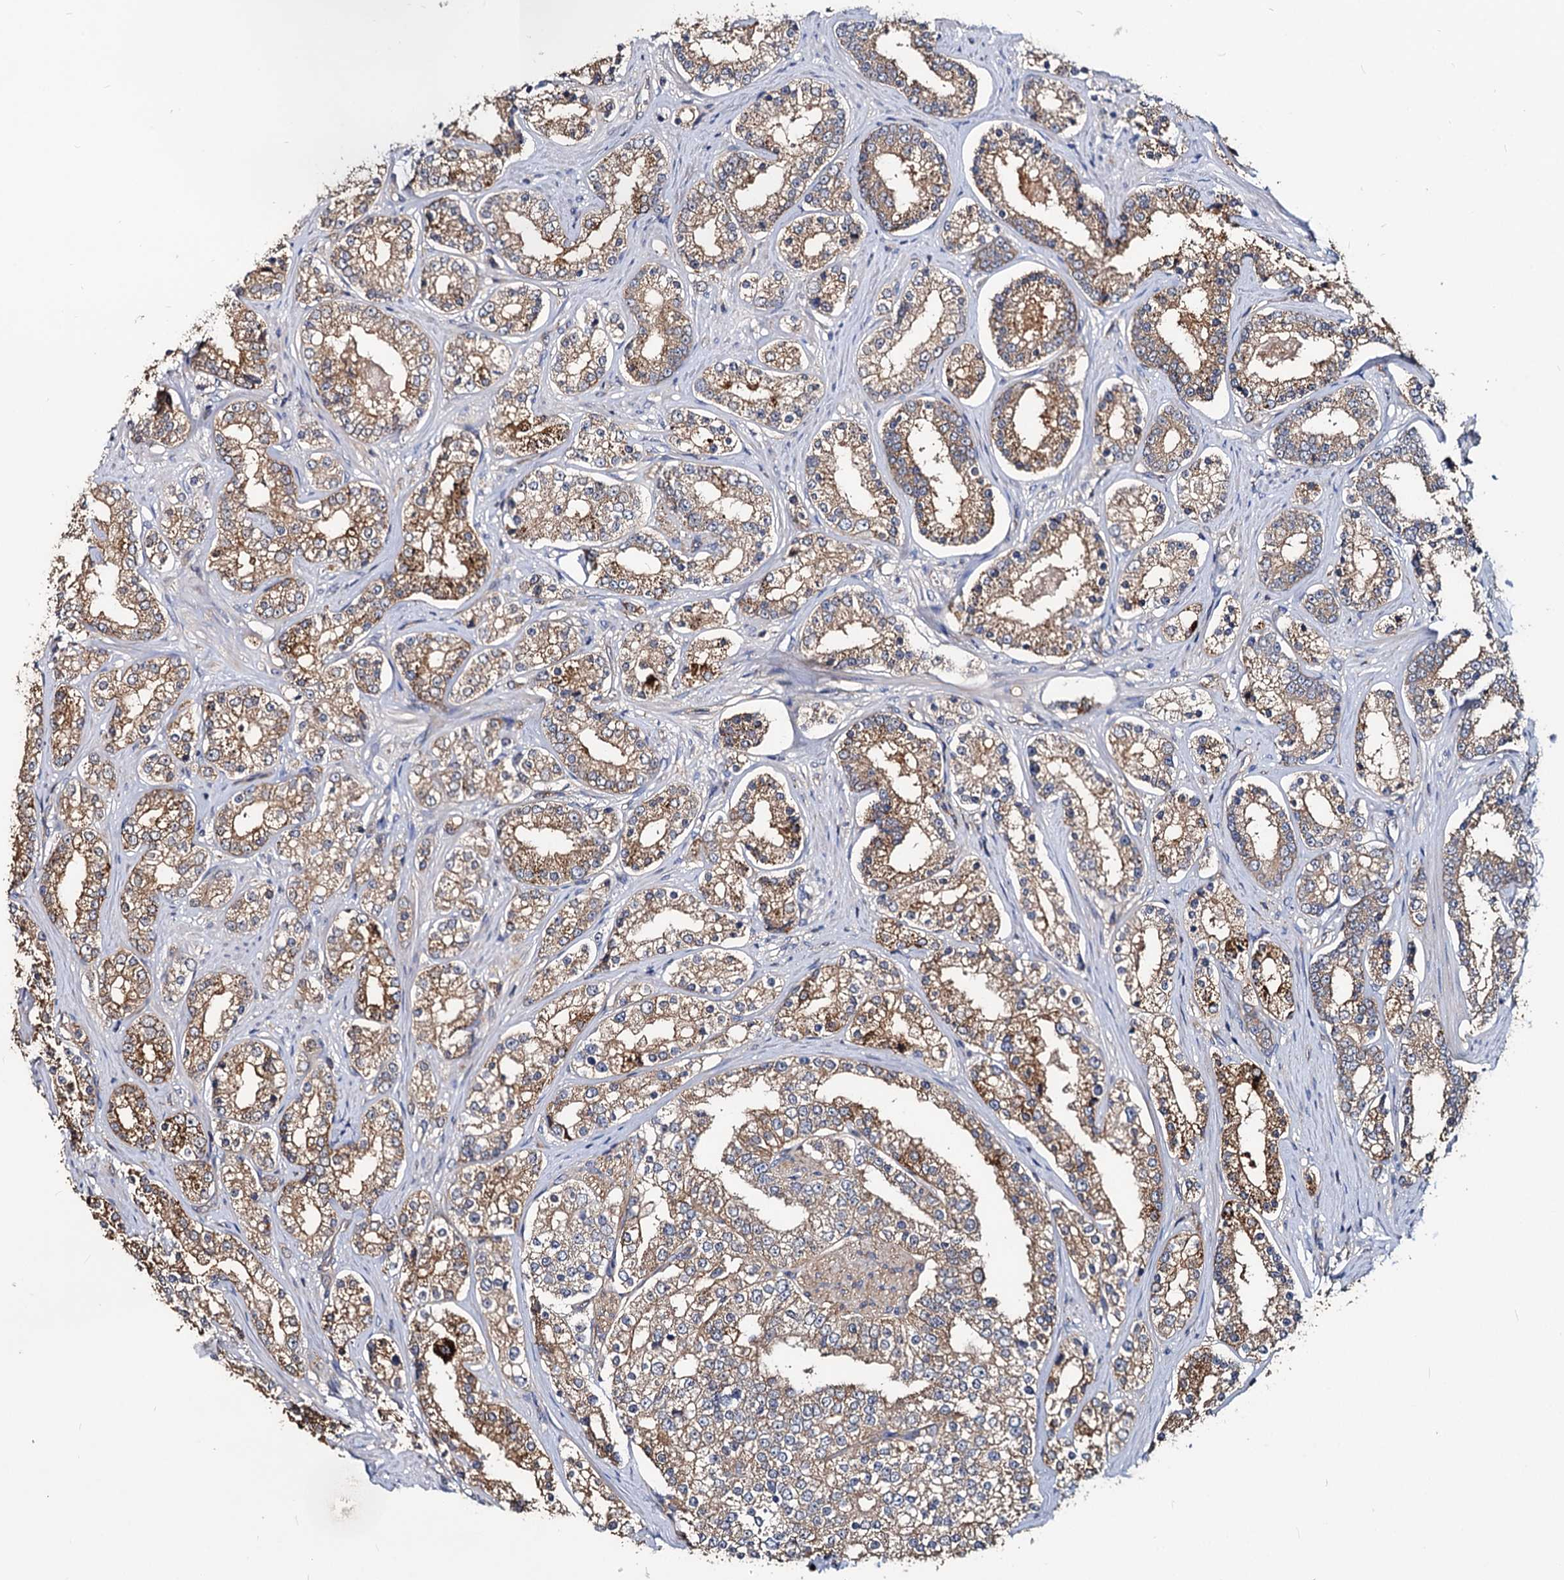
{"staining": {"intensity": "moderate", "quantity": ">75%", "location": "cytoplasmic/membranous"}, "tissue": "prostate cancer", "cell_type": "Tumor cells", "image_type": "cancer", "snomed": [{"axis": "morphology", "description": "Normal tissue, NOS"}, {"axis": "morphology", "description": "Adenocarcinoma, High grade"}, {"axis": "topography", "description": "Prostate"}], "caption": "Immunohistochemical staining of high-grade adenocarcinoma (prostate) reveals moderate cytoplasmic/membranous protein staining in about >75% of tumor cells.", "gene": "IDI1", "patient": {"sex": "male", "age": 83}}